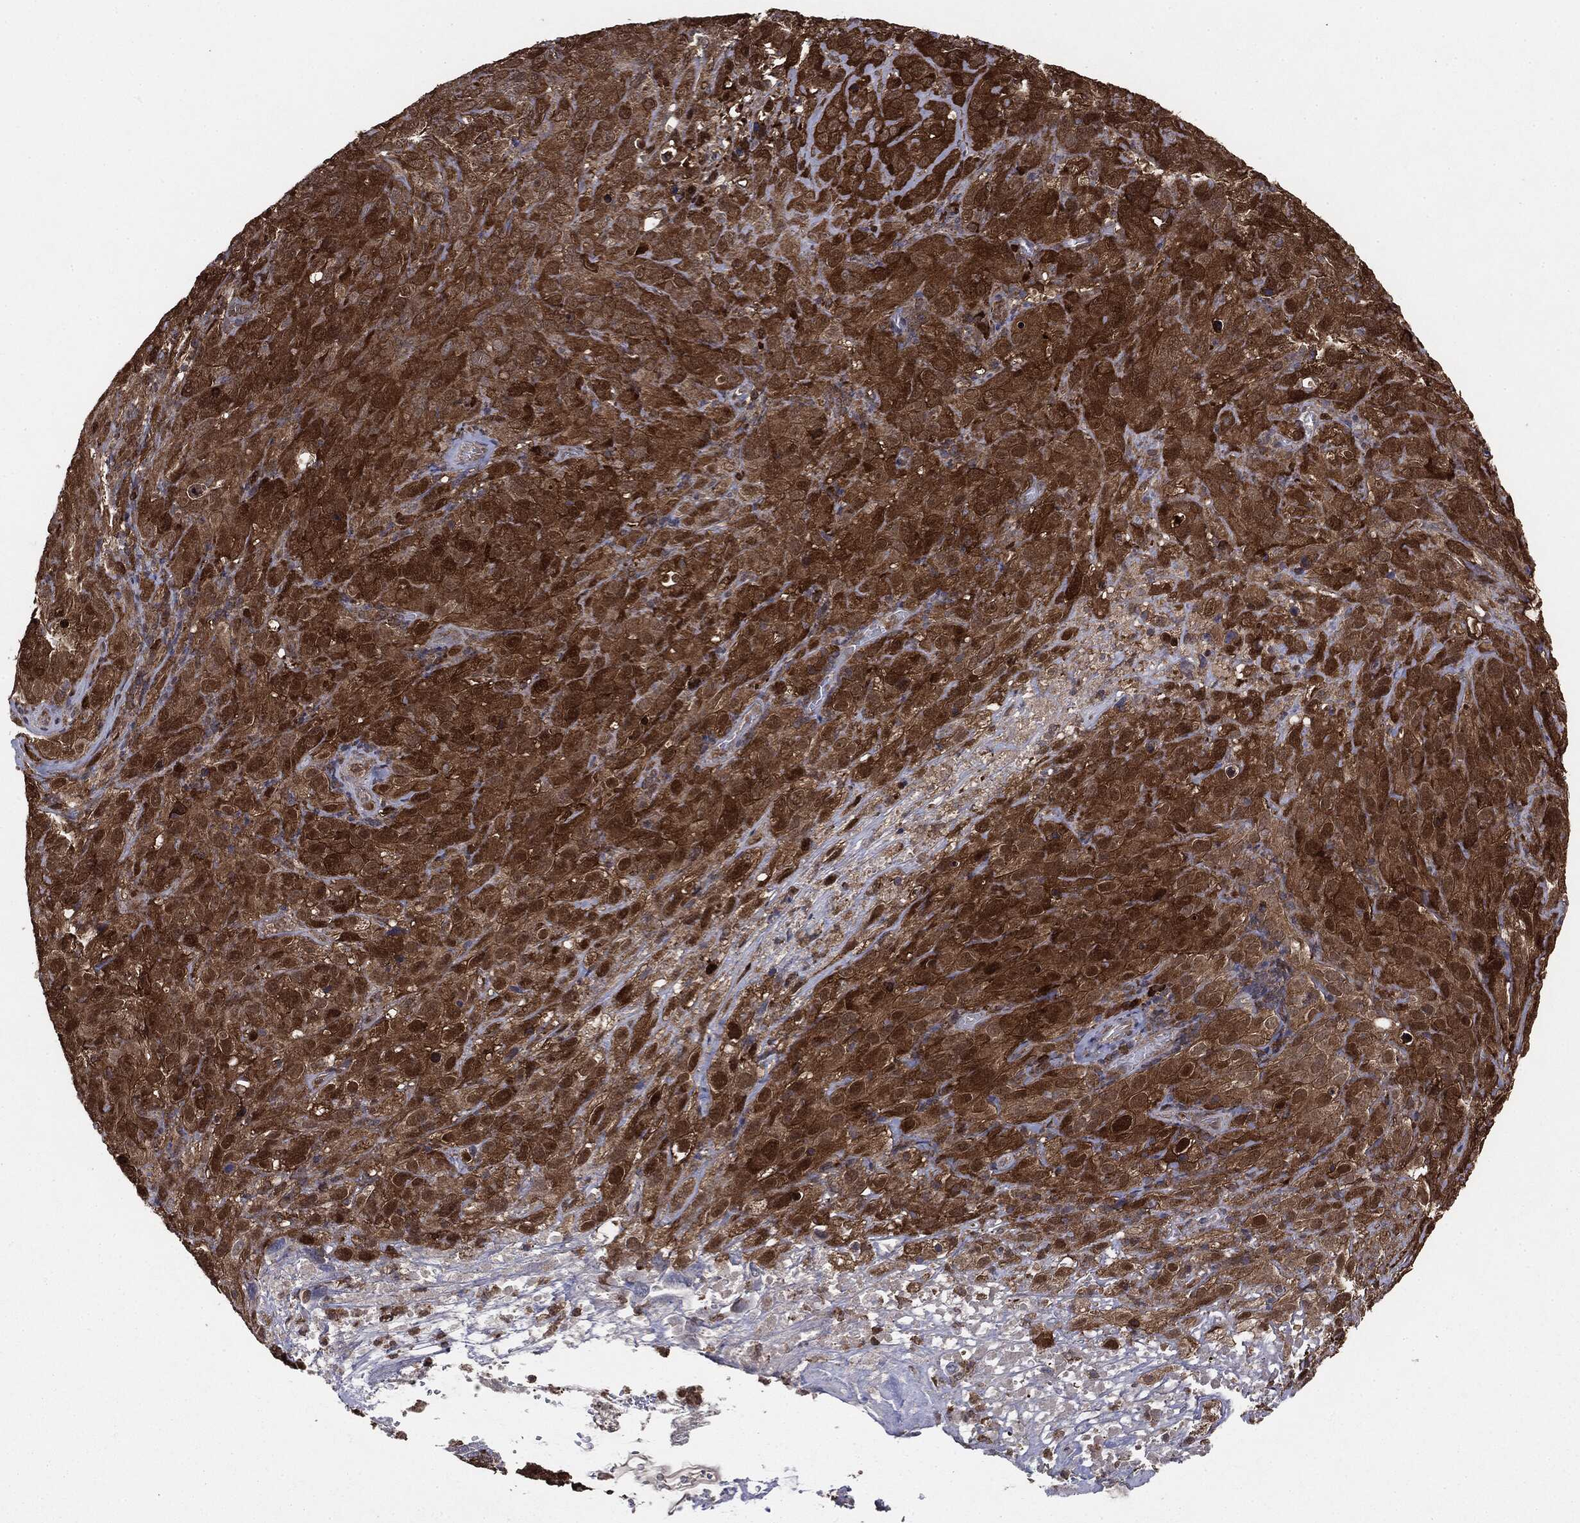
{"staining": {"intensity": "strong", "quantity": ">75%", "location": "cytoplasmic/membranous"}, "tissue": "cervical cancer", "cell_type": "Tumor cells", "image_type": "cancer", "snomed": [{"axis": "morphology", "description": "Squamous cell carcinoma, NOS"}, {"axis": "topography", "description": "Cervix"}], "caption": "Cervical cancer stained with a protein marker reveals strong staining in tumor cells.", "gene": "NME1", "patient": {"sex": "female", "age": 51}}